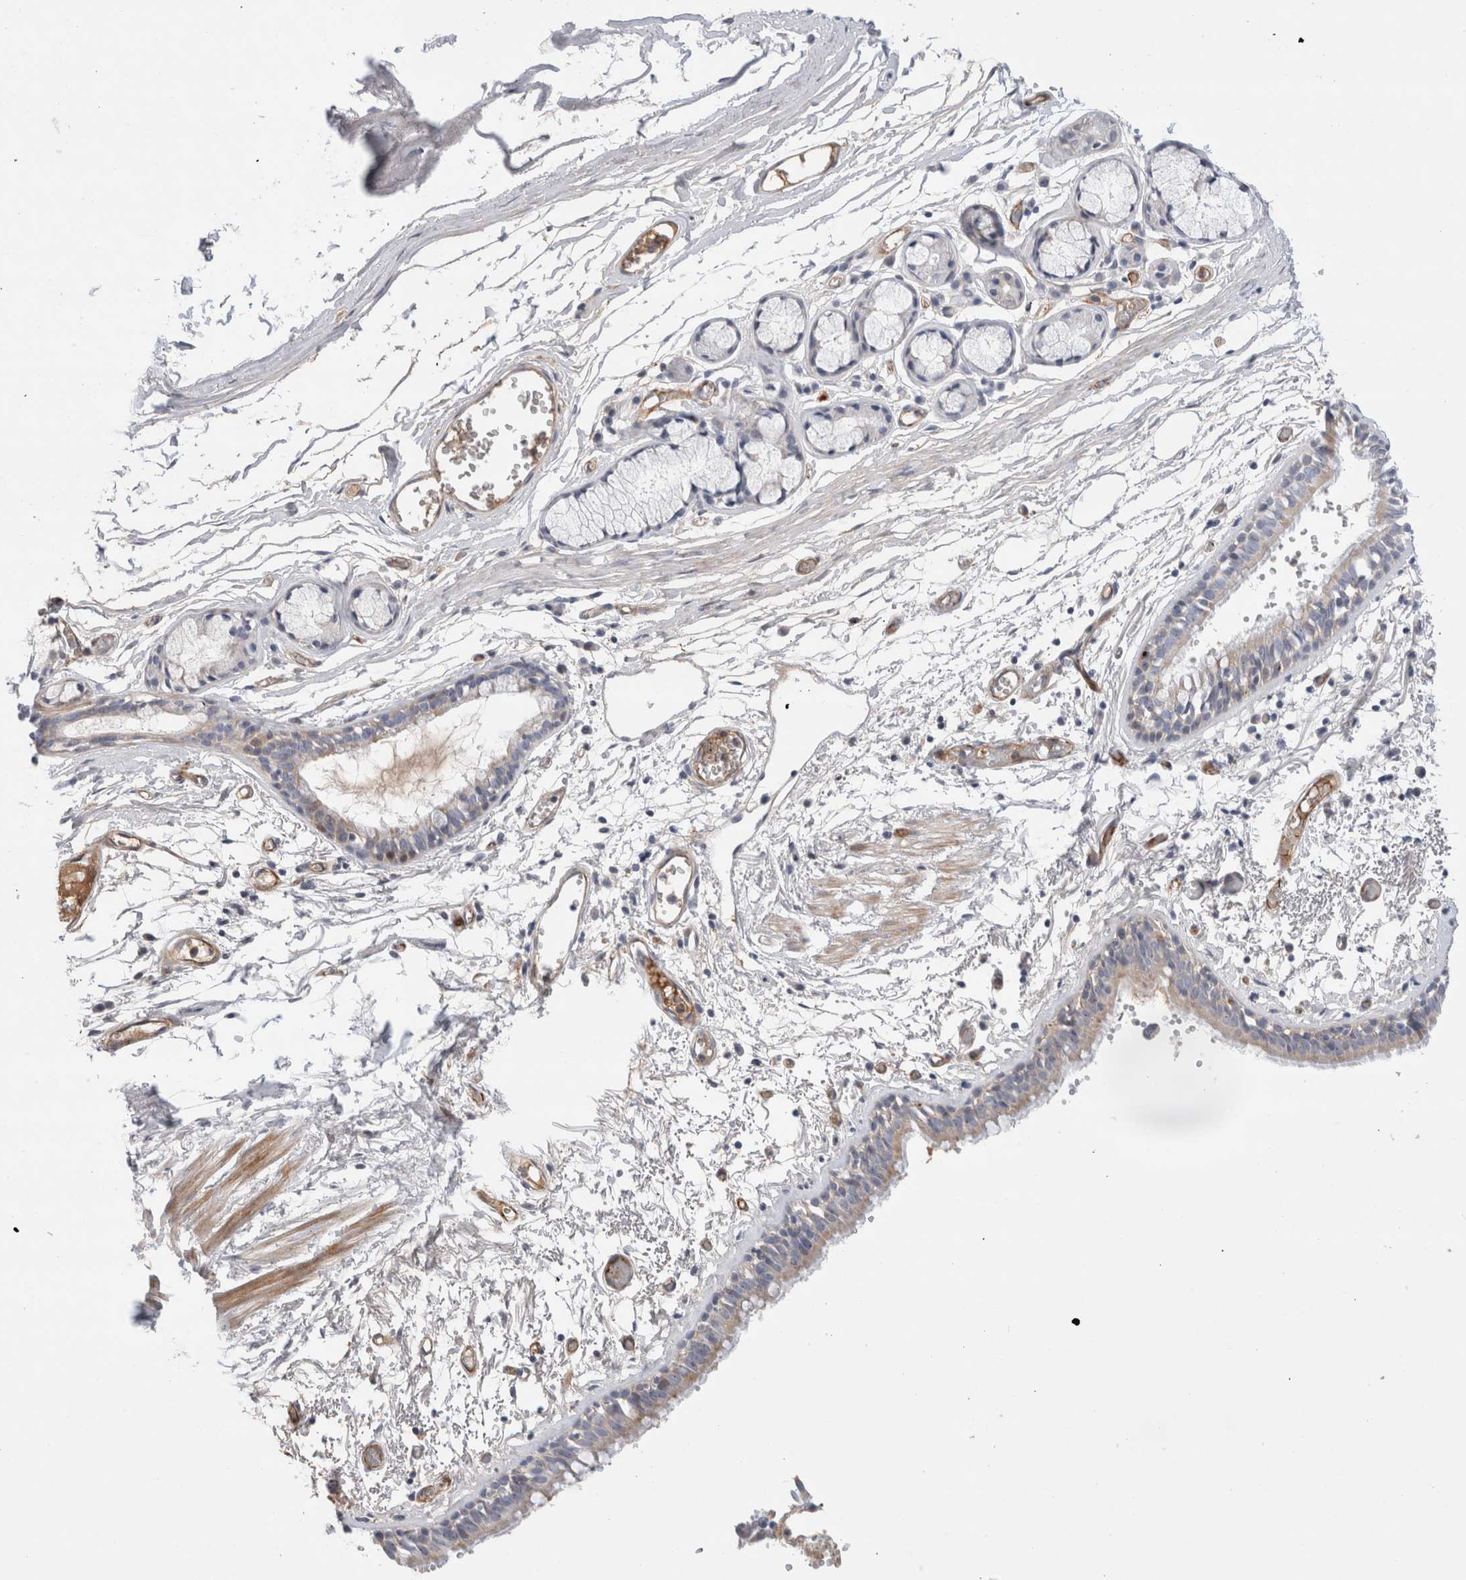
{"staining": {"intensity": "moderate", "quantity": "<25%", "location": "cytoplasmic/membranous"}, "tissue": "bronchus", "cell_type": "Respiratory epithelial cells", "image_type": "normal", "snomed": [{"axis": "morphology", "description": "Normal tissue, NOS"}, {"axis": "topography", "description": "Bronchus"}, {"axis": "topography", "description": "Lung"}], "caption": "Protein expression by immunohistochemistry (IHC) demonstrates moderate cytoplasmic/membranous expression in about <25% of respiratory epithelial cells in normal bronchus. (DAB = brown stain, brightfield microscopy at high magnification).", "gene": "ECHDC2", "patient": {"sex": "male", "age": 56}}